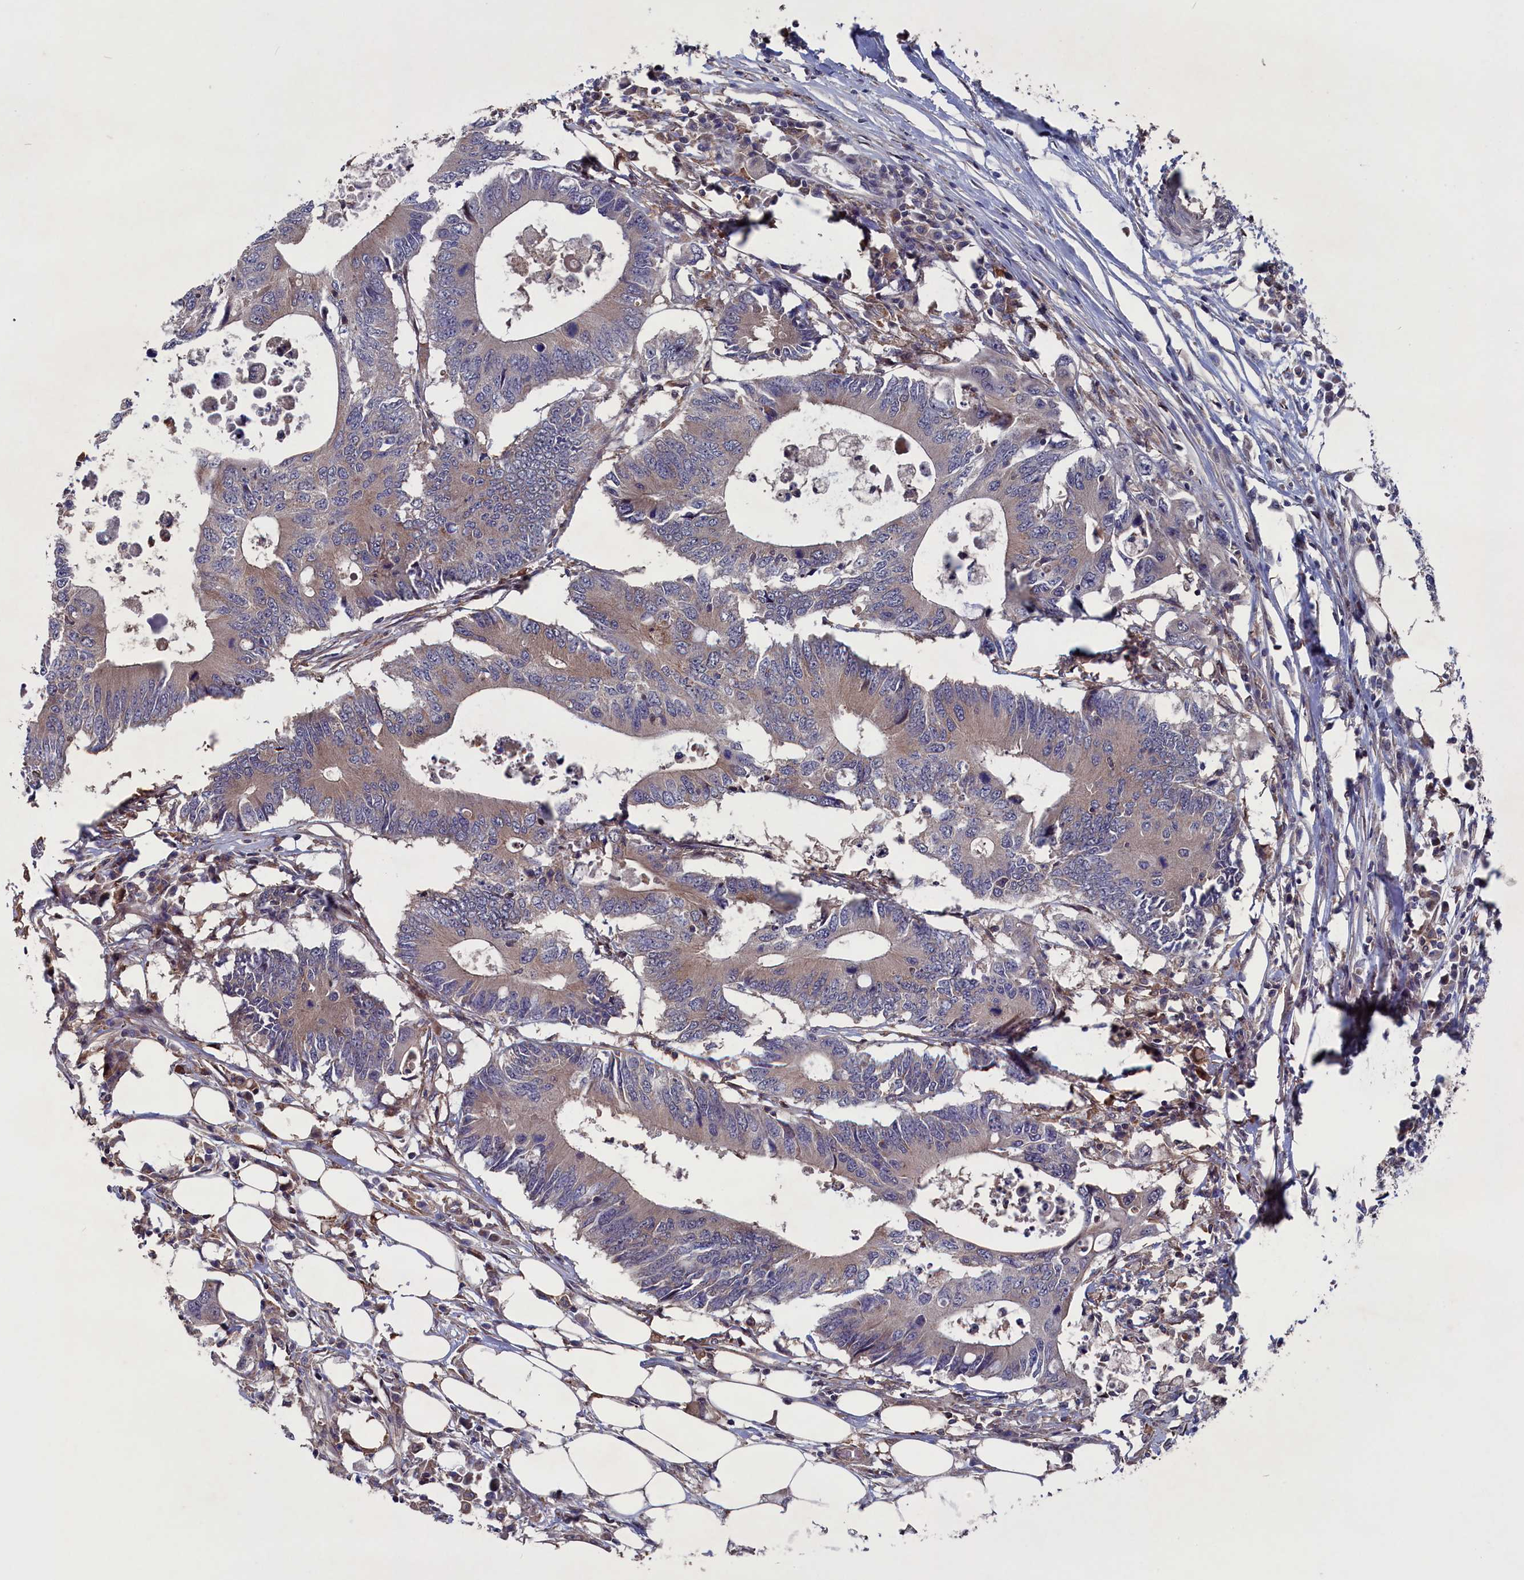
{"staining": {"intensity": "weak", "quantity": ">75%", "location": "cytoplasmic/membranous"}, "tissue": "colorectal cancer", "cell_type": "Tumor cells", "image_type": "cancer", "snomed": [{"axis": "morphology", "description": "Adenocarcinoma, NOS"}, {"axis": "topography", "description": "Colon"}], "caption": "Immunohistochemical staining of colorectal adenocarcinoma displays weak cytoplasmic/membranous protein expression in about >75% of tumor cells.", "gene": "SPATA13", "patient": {"sex": "male", "age": 71}}